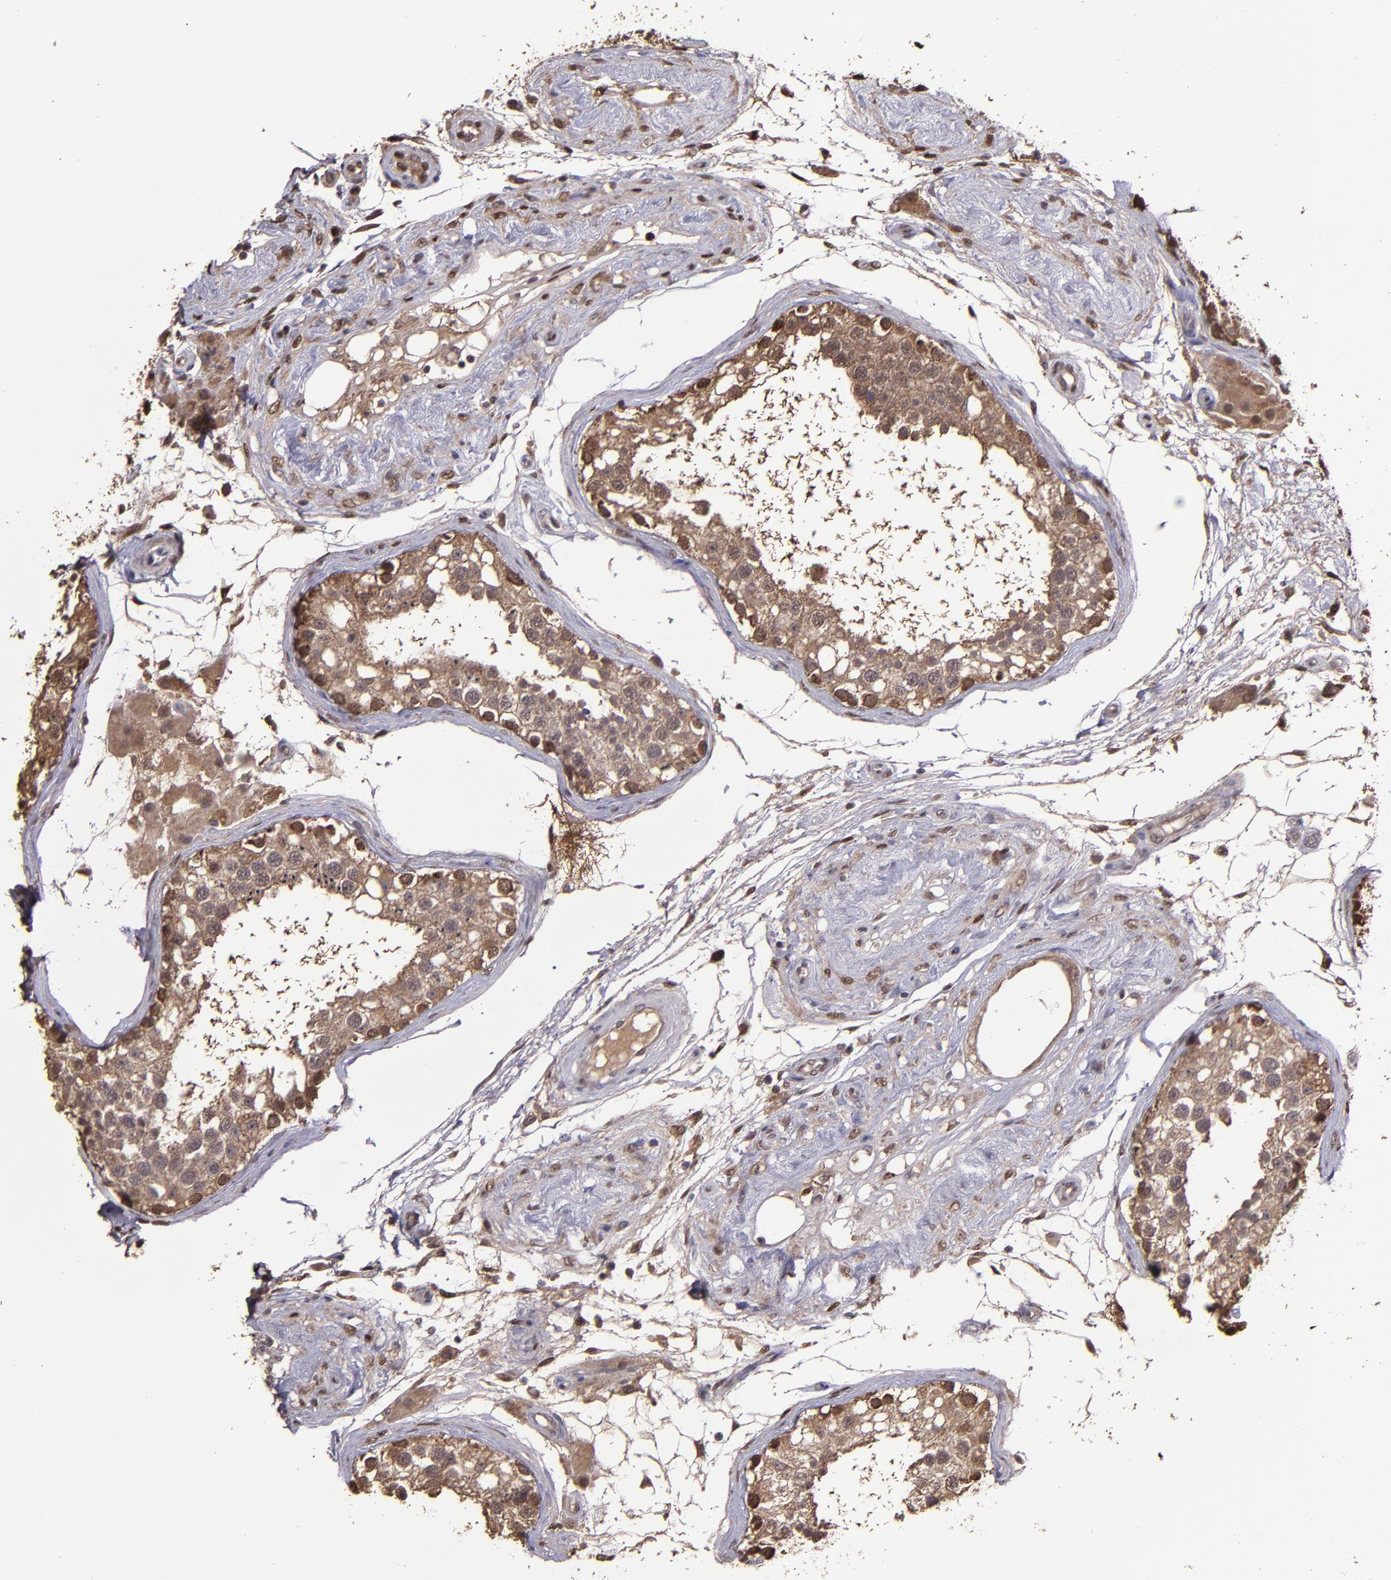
{"staining": {"intensity": "moderate", "quantity": "25%-75%", "location": "cytoplasmic/membranous,nuclear"}, "tissue": "testis", "cell_type": "Cells in seminiferous ducts", "image_type": "normal", "snomed": [{"axis": "morphology", "description": "Normal tissue, NOS"}, {"axis": "topography", "description": "Testis"}], "caption": "Unremarkable testis shows moderate cytoplasmic/membranous,nuclear expression in about 25%-75% of cells in seminiferous ducts (brown staining indicates protein expression, while blue staining denotes nuclei)..", "gene": "SERPINF2", "patient": {"sex": "male", "age": 68}}